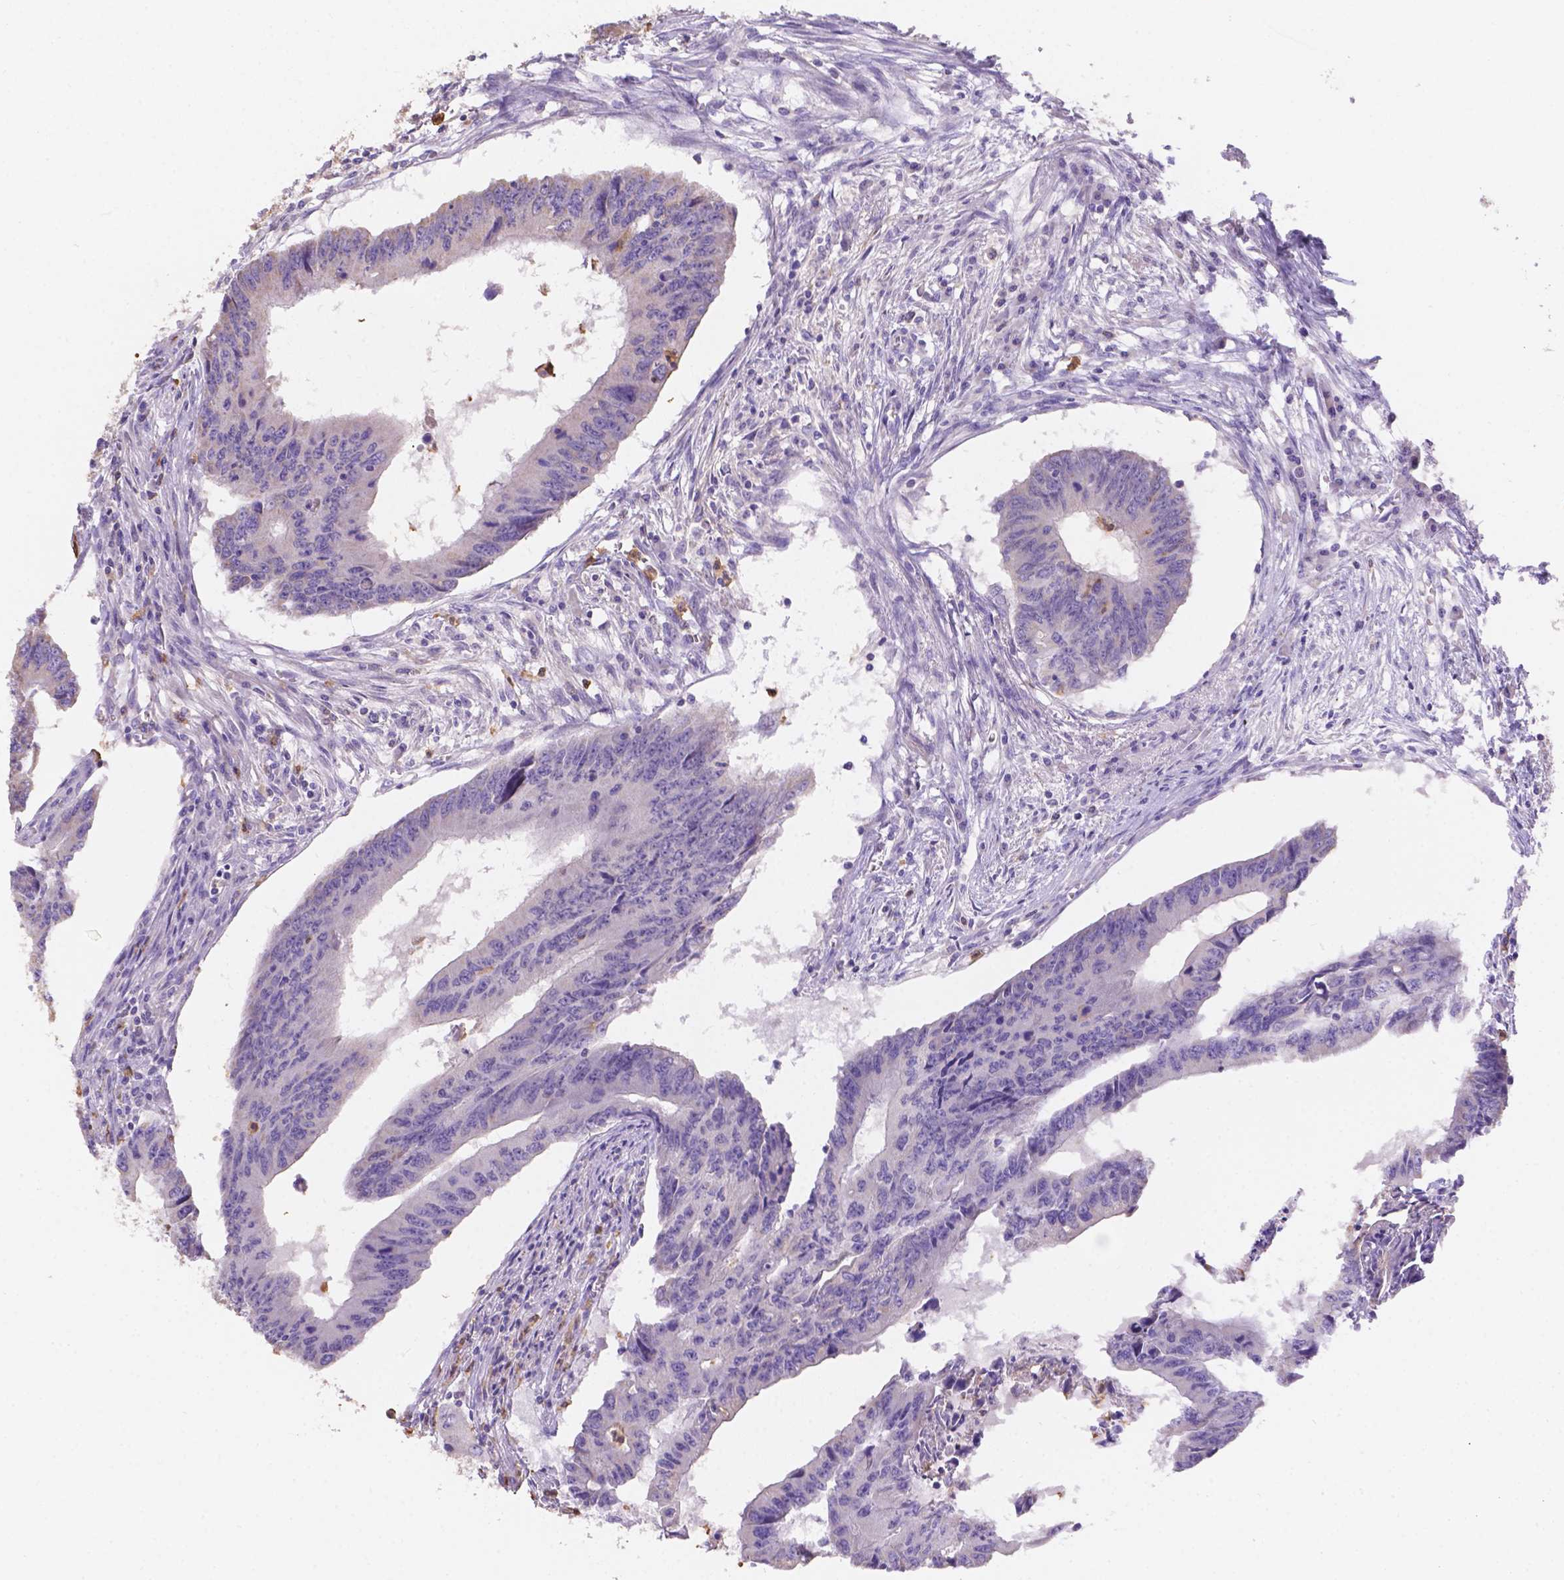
{"staining": {"intensity": "negative", "quantity": "none", "location": "none"}, "tissue": "colorectal cancer", "cell_type": "Tumor cells", "image_type": "cancer", "snomed": [{"axis": "morphology", "description": "Adenocarcinoma, NOS"}, {"axis": "topography", "description": "Colon"}], "caption": "Immunohistochemistry (IHC) image of human colorectal cancer stained for a protein (brown), which demonstrates no positivity in tumor cells. (DAB (3,3'-diaminobenzidine) IHC with hematoxylin counter stain).", "gene": "NXPE2", "patient": {"sex": "male", "age": 53}}